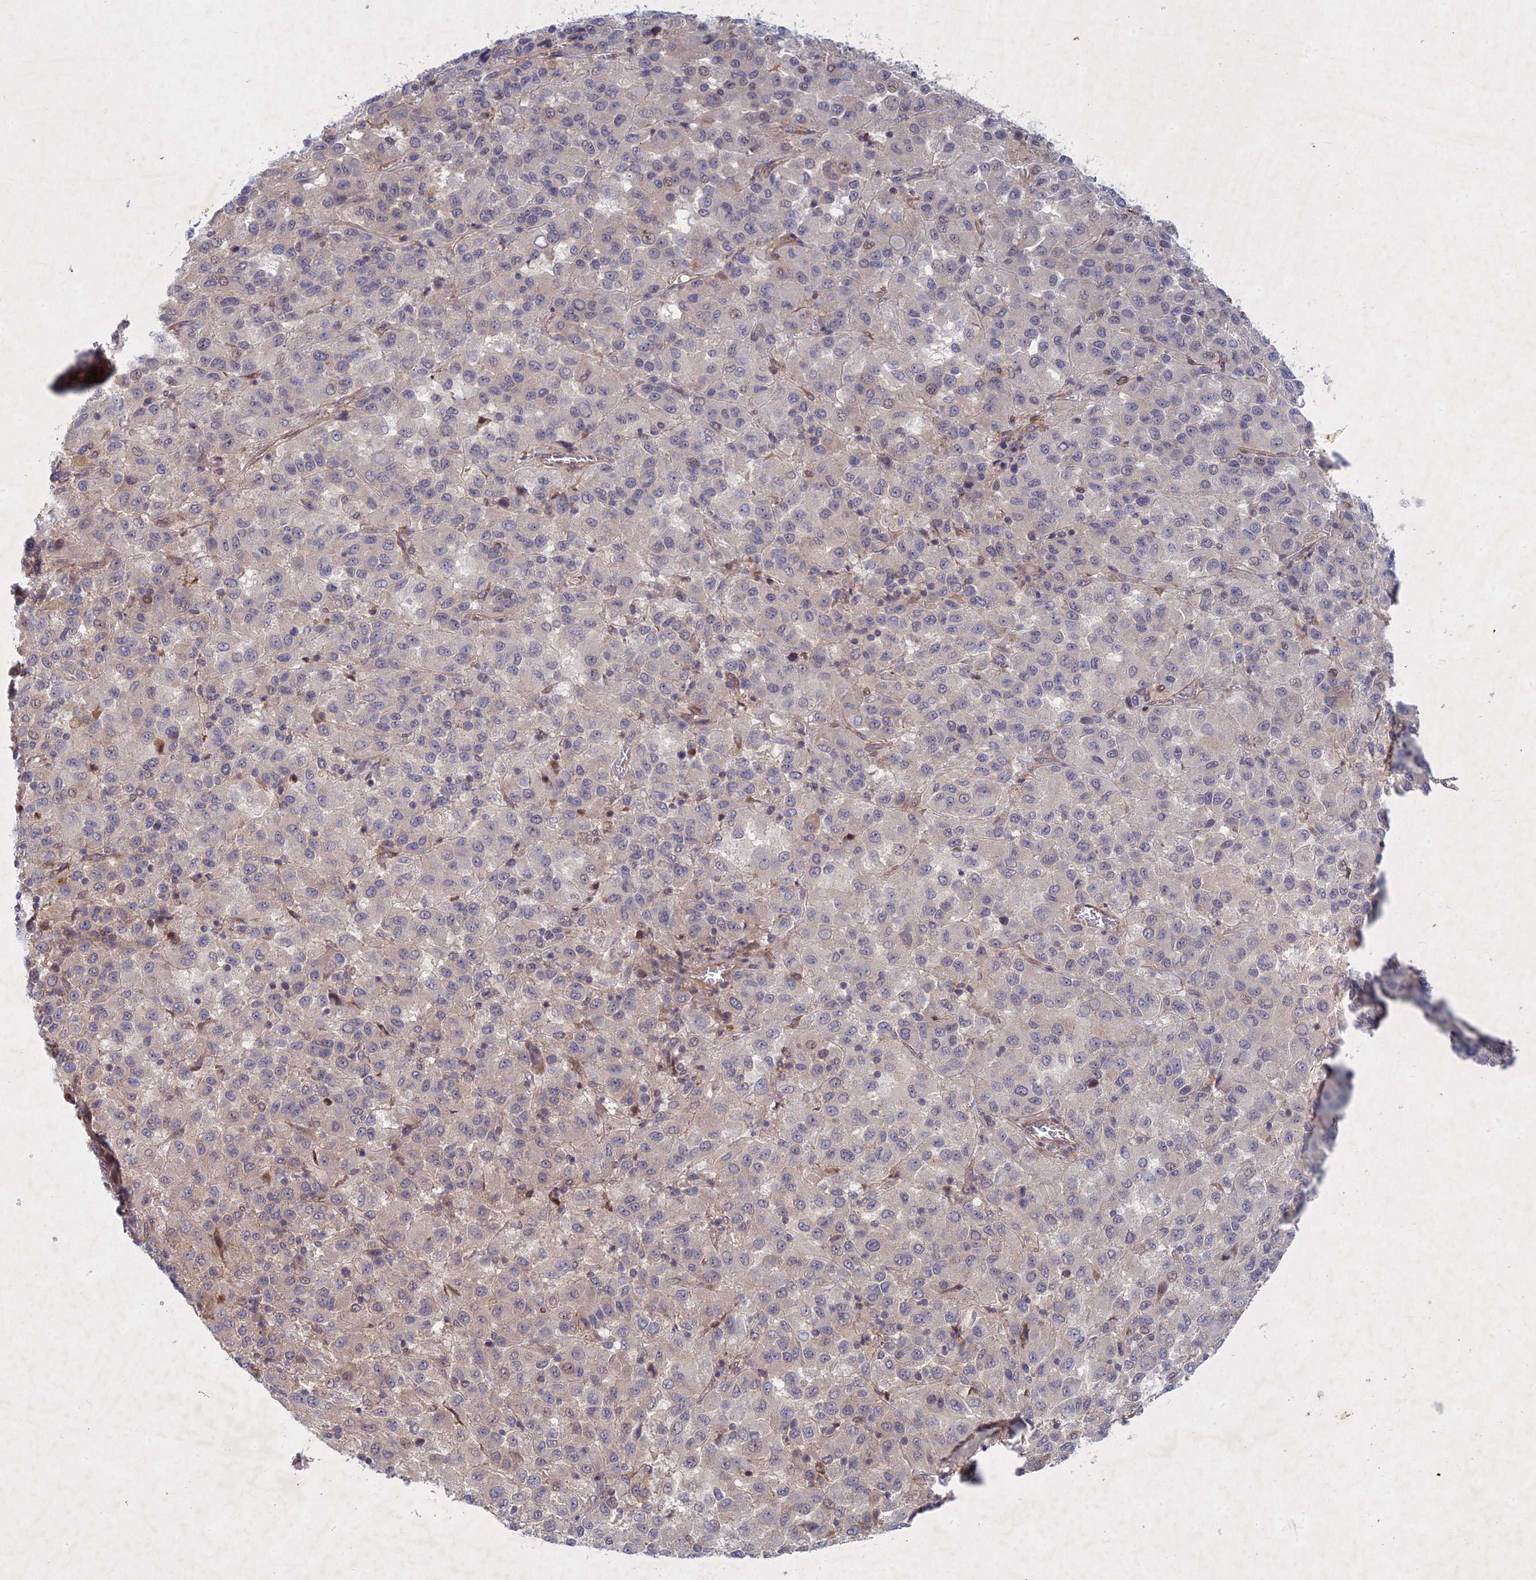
{"staining": {"intensity": "negative", "quantity": "none", "location": "none"}, "tissue": "melanoma", "cell_type": "Tumor cells", "image_type": "cancer", "snomed": [{"axis": "morphology", "description": "Malignant melanoma, Metastatic site"}, {"axis": "topography", "description": "Lung"}], "caption": "DAB immunohistochemical staining of human malignant melanoma (metastatic site) reveals no significant staining in tumor cells. Brightfield microscopy of immunohistochemistry stained with DAB (3,3'-diaminobenzidine) (brown) and hematoxylin (blue), captured at high magnification.", "gene": "PTHLH", "patient": {"sex": "male", "age": 64}}